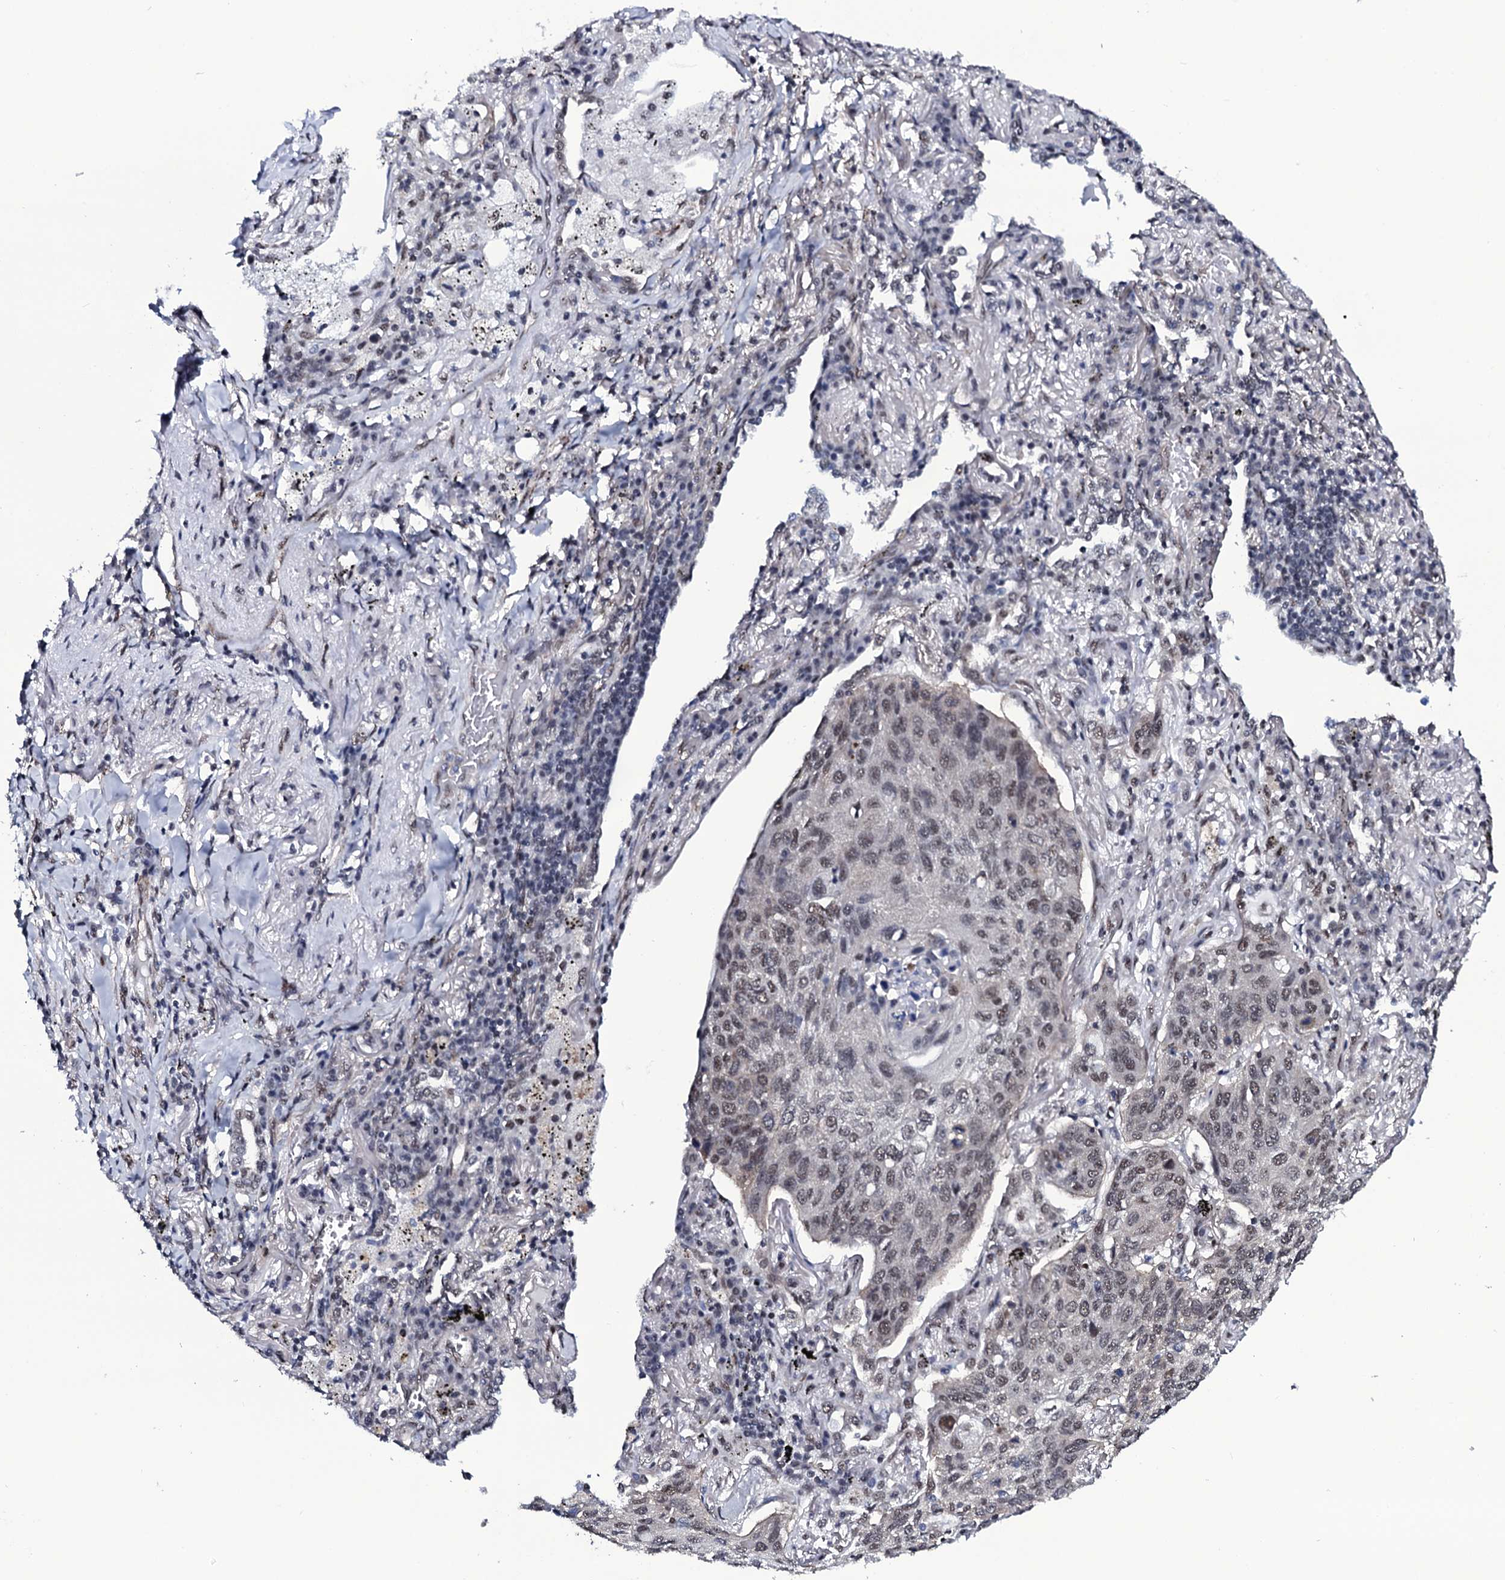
{"staining": {"intensity": "weak", "quantity": "25%-75%", "location": "nuclear"}, "tissue": "lung cancer", "cell_type": "Tumor cells", "image_type": "cancer", "snomed": [{"axis": "morphology", "description": "Squamous cell carcinoma, NOS"}, {"axis": "topography", "description": "Lung"}], "caption": "High-power microscopy captured an immunohistochemistry (IHC) histopathology image of squamous cell carcinoma (lung), revealing weak nuclear expression in about 25%-75% of tumor cells.", "gene": "CWC15", "patient": {"sex": "female", "age": 63}}